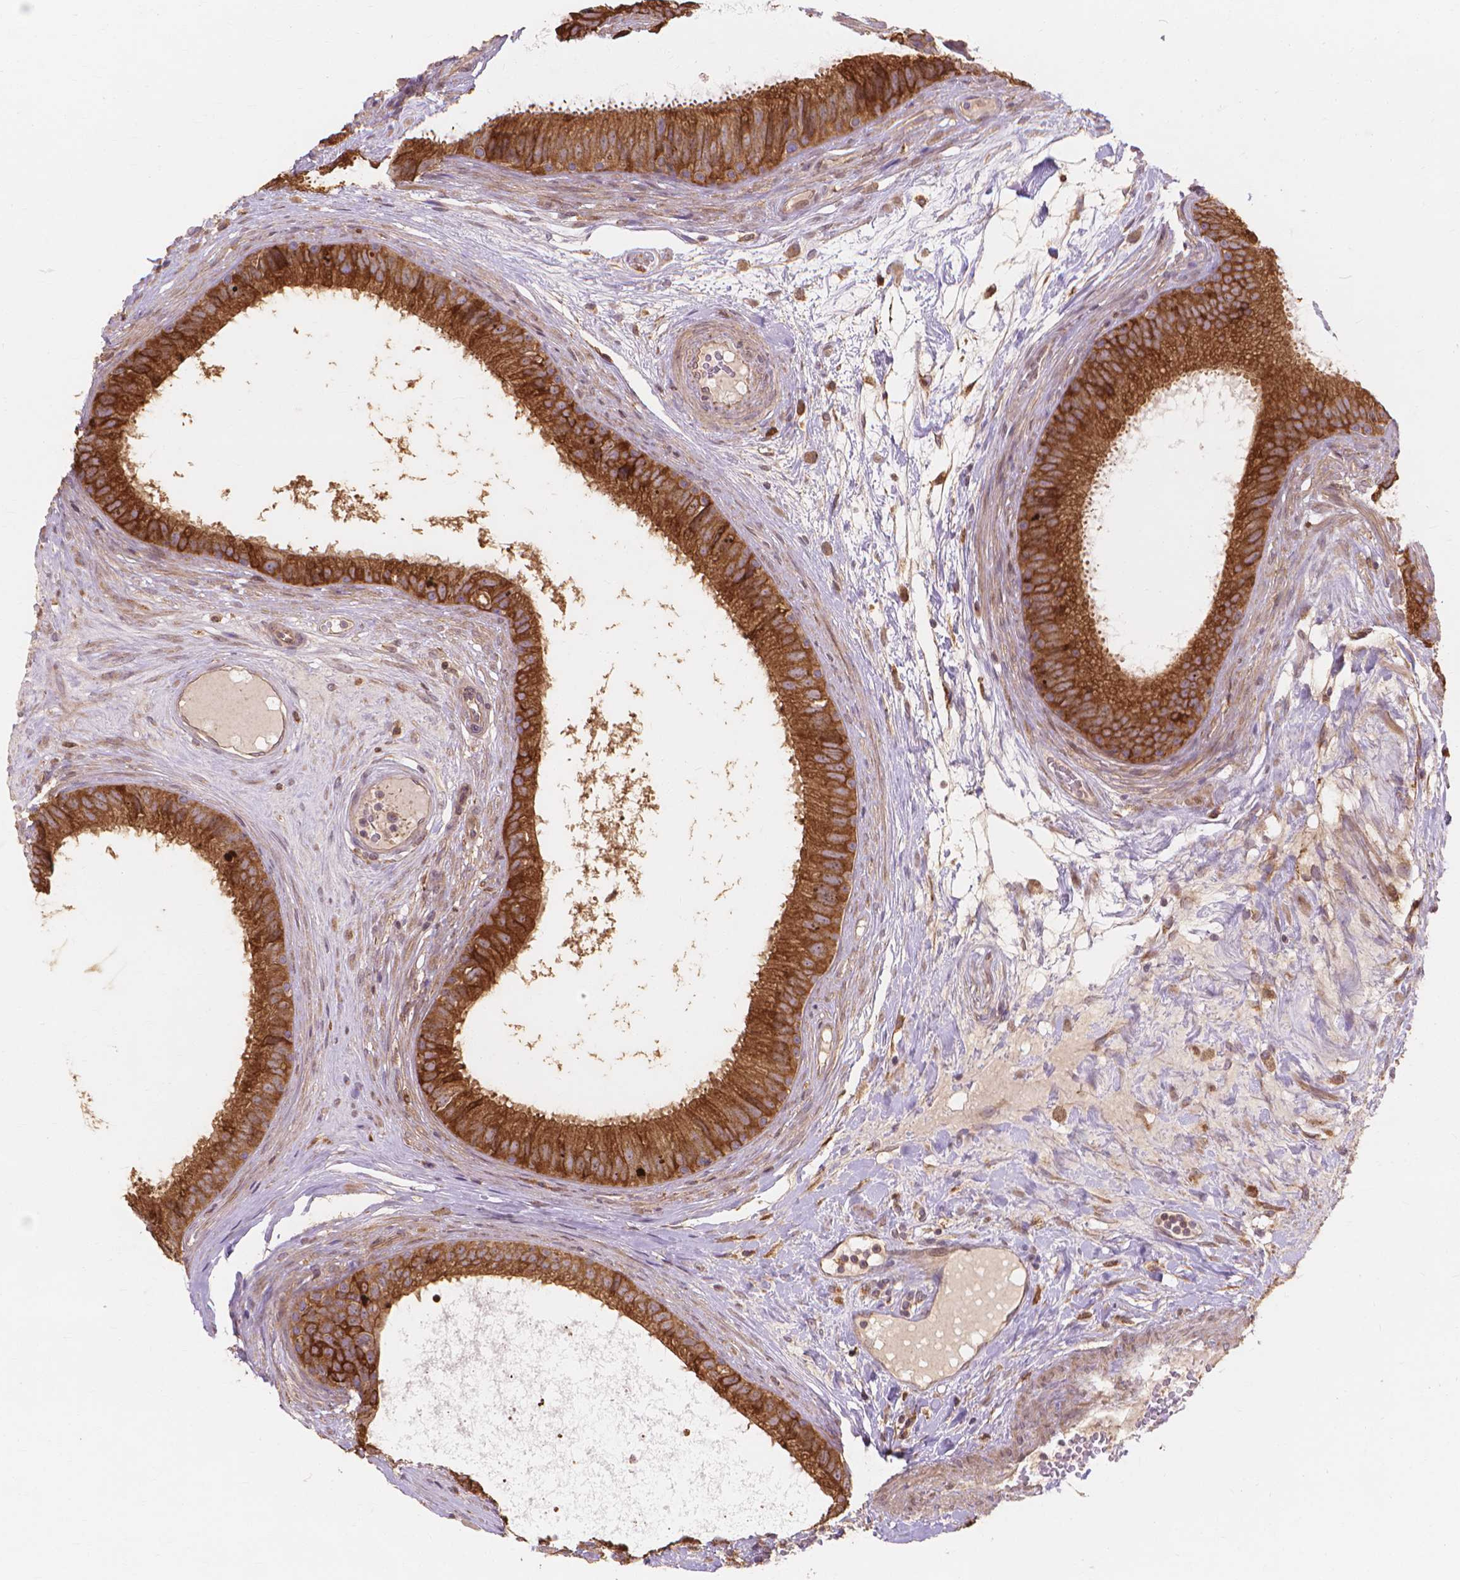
{"staining": {"intensity": "strong", "quantity": ">75%", "location": "cytoplasmic/membranous"}, "tissue": "epididymis", "cell_type": "Glandular cells", "image_type": "normal", "snomed": [{"axis": "morphology", "description": "Normal tissue, NOS"}, {"axis": "topography", "description": "Epididymis"}], "caption": "IHC image of benign human epididymis stained for a protein (brown), which demonstrates high levels of strong cytoplasmic/membranous positivity in about >75% of glandular cells.", "gene": "TAB2", "patient": {"sex": "male", "age": 59}}